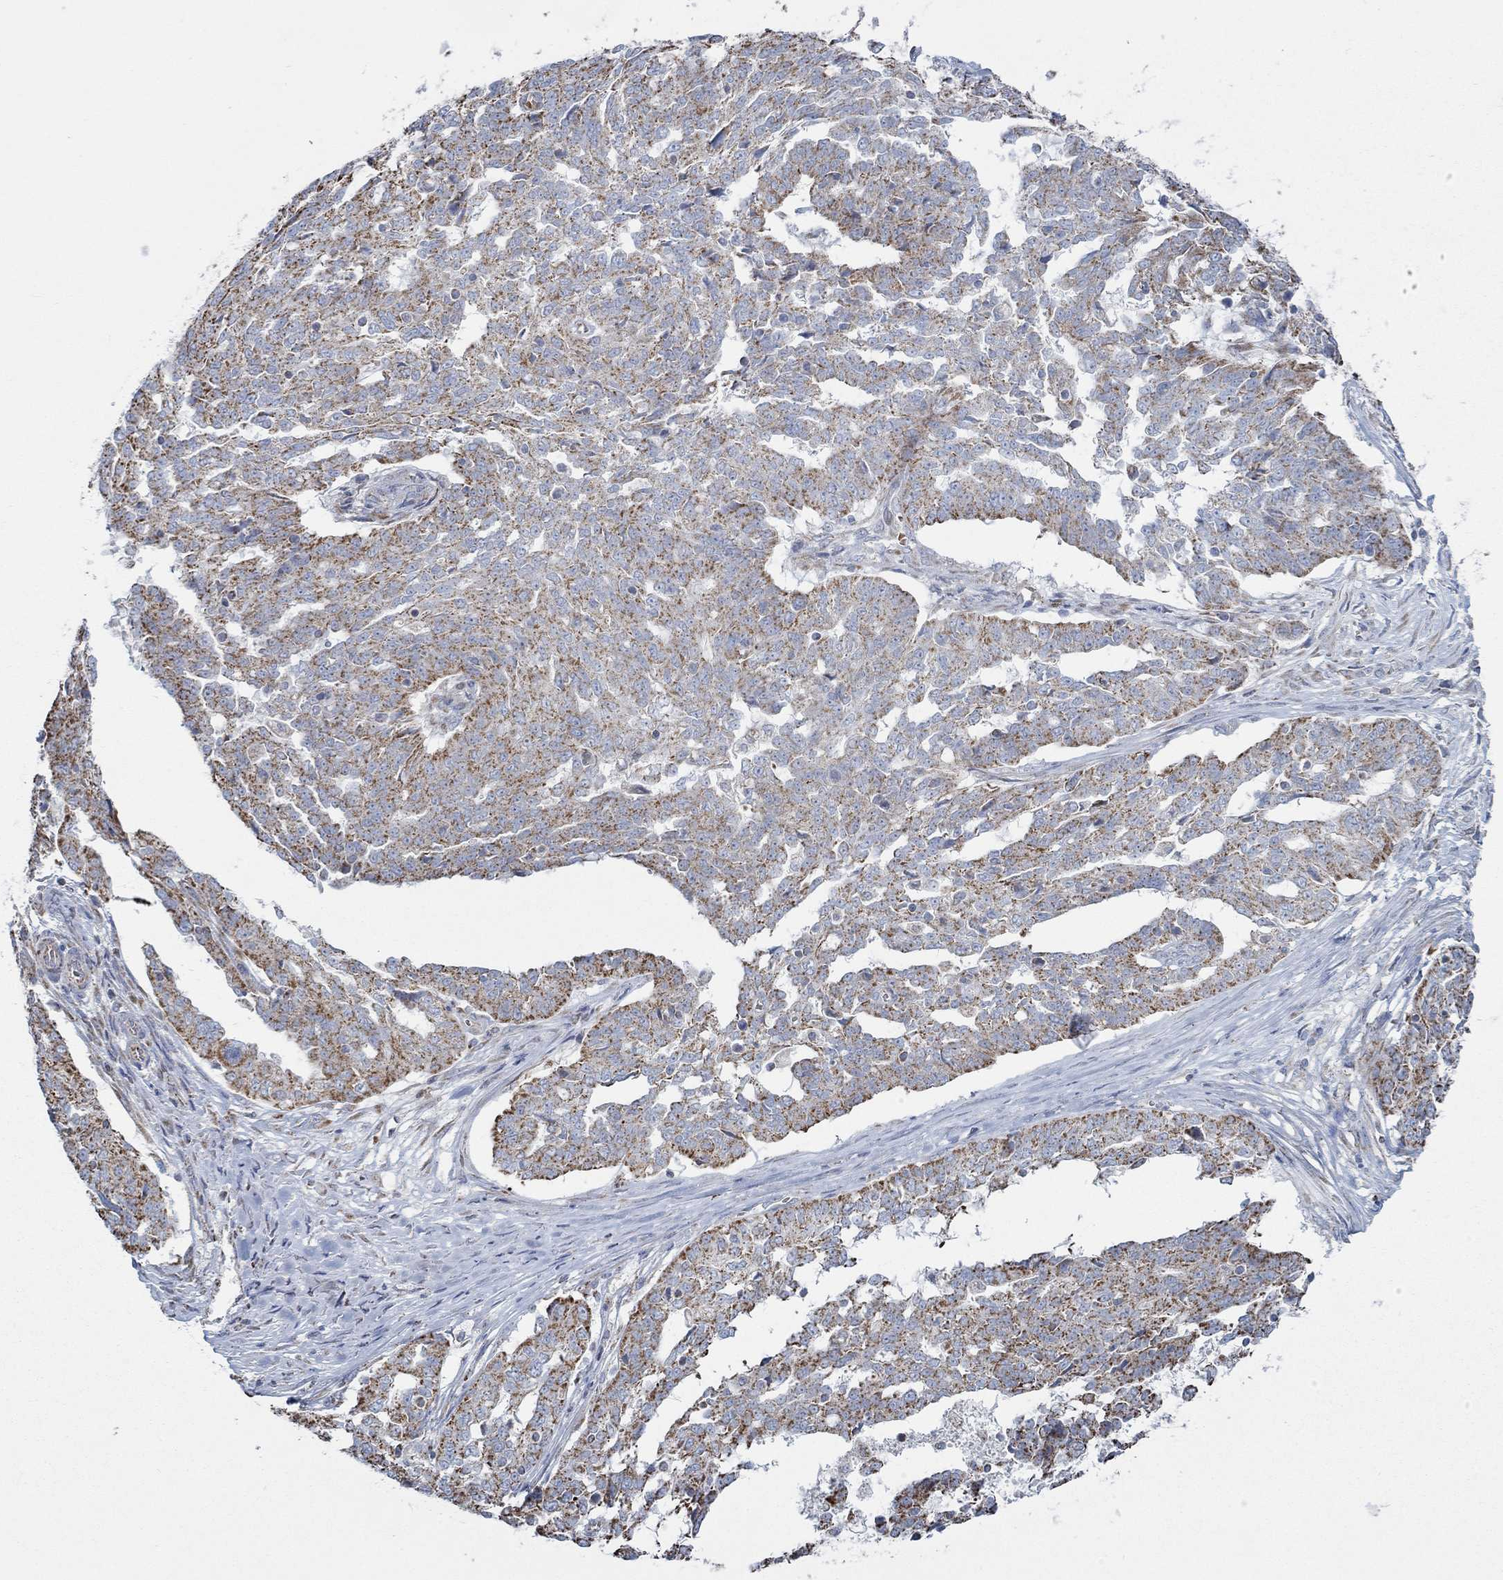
{"staining": {"intensity": "moderate", "quantity": ">75%", "location": "cytoplasmic/membranous"}, "tissue": "ovarian cancer", "cell_type": "Tumor cells", "image_type": "cancer", "snomed": [{"axis": "morphology", "description": "Cystadenocarcinoma, serous, NOS"}, {"axis": "topography", "description": "Ovary"}], "caption": "Ovarian serous cystadenocarcinoma stained with a brown dye exhibits moderate cytoplasmic/membranous positive expression in approximately >75% of tumor cells.", "gene": "GLOD5", "patient": {"sex": "female", "age": 67}}